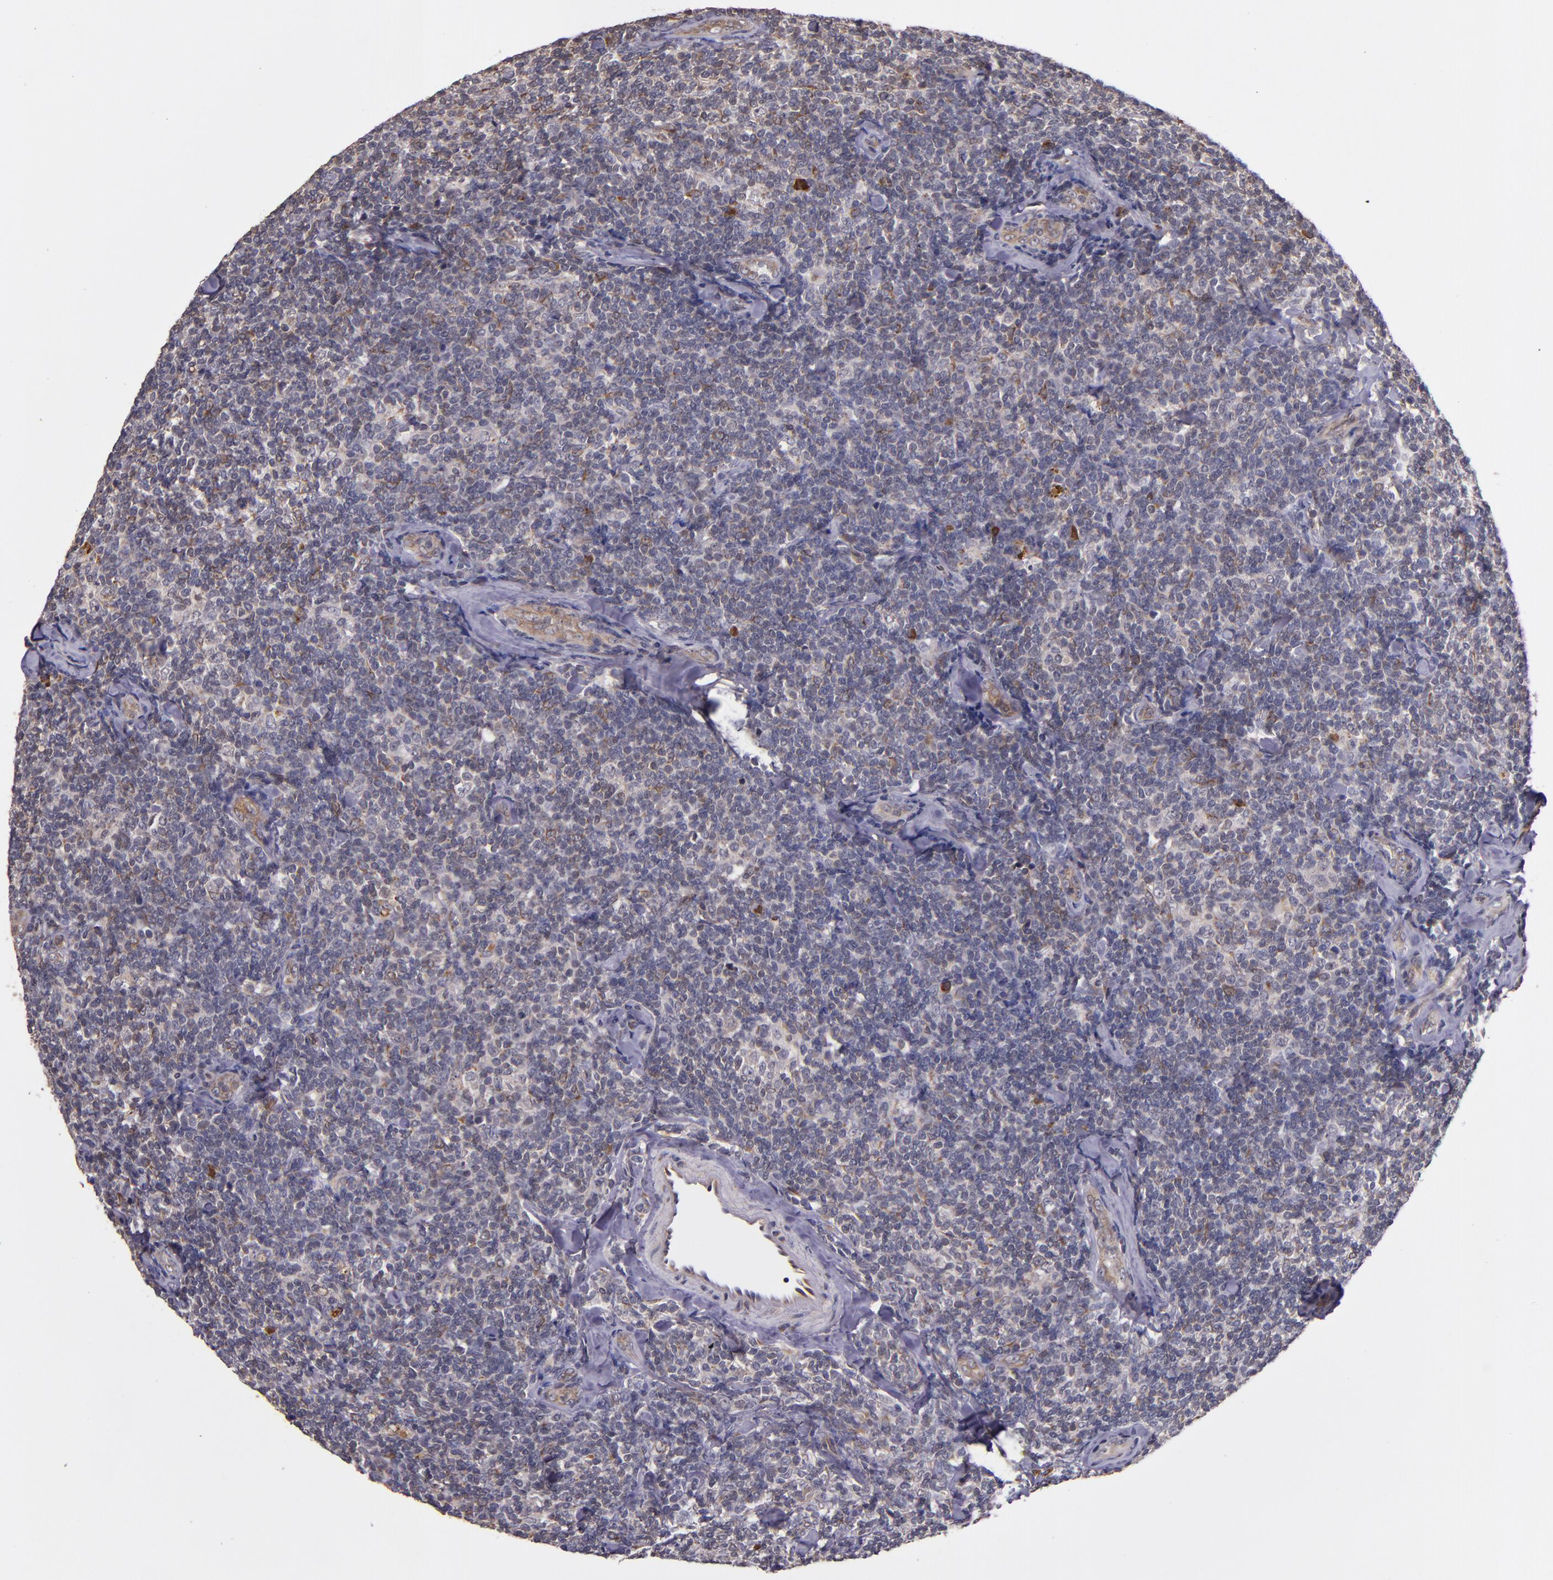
{"staining": {"intensity": "moderate", "quantity": "<25%", "location": "cytoplasmic/membranous"}, "tissue": "lymphoma", "cell_type": "Tumor cells", "image_type": "cancer", "snomed": [{"axis": "morphology", "description": "Malignant lymphoma, non-Hodgkin's type, Low grade"}, {"axis": "topography", "description": "Lymph node"}], "caption": "The image exhibits immunohistochemical staining of lymphoma. There is moderate cytoplasmic/membranous positivity is seen in approximately <25% of tumor cells. (DAB (3,3'-diaminobenzidine) = brown stain, brightfield microscopy at high magnification).", "gene": "PRAF2", "patient": {"sex": "female", "age": 56}}